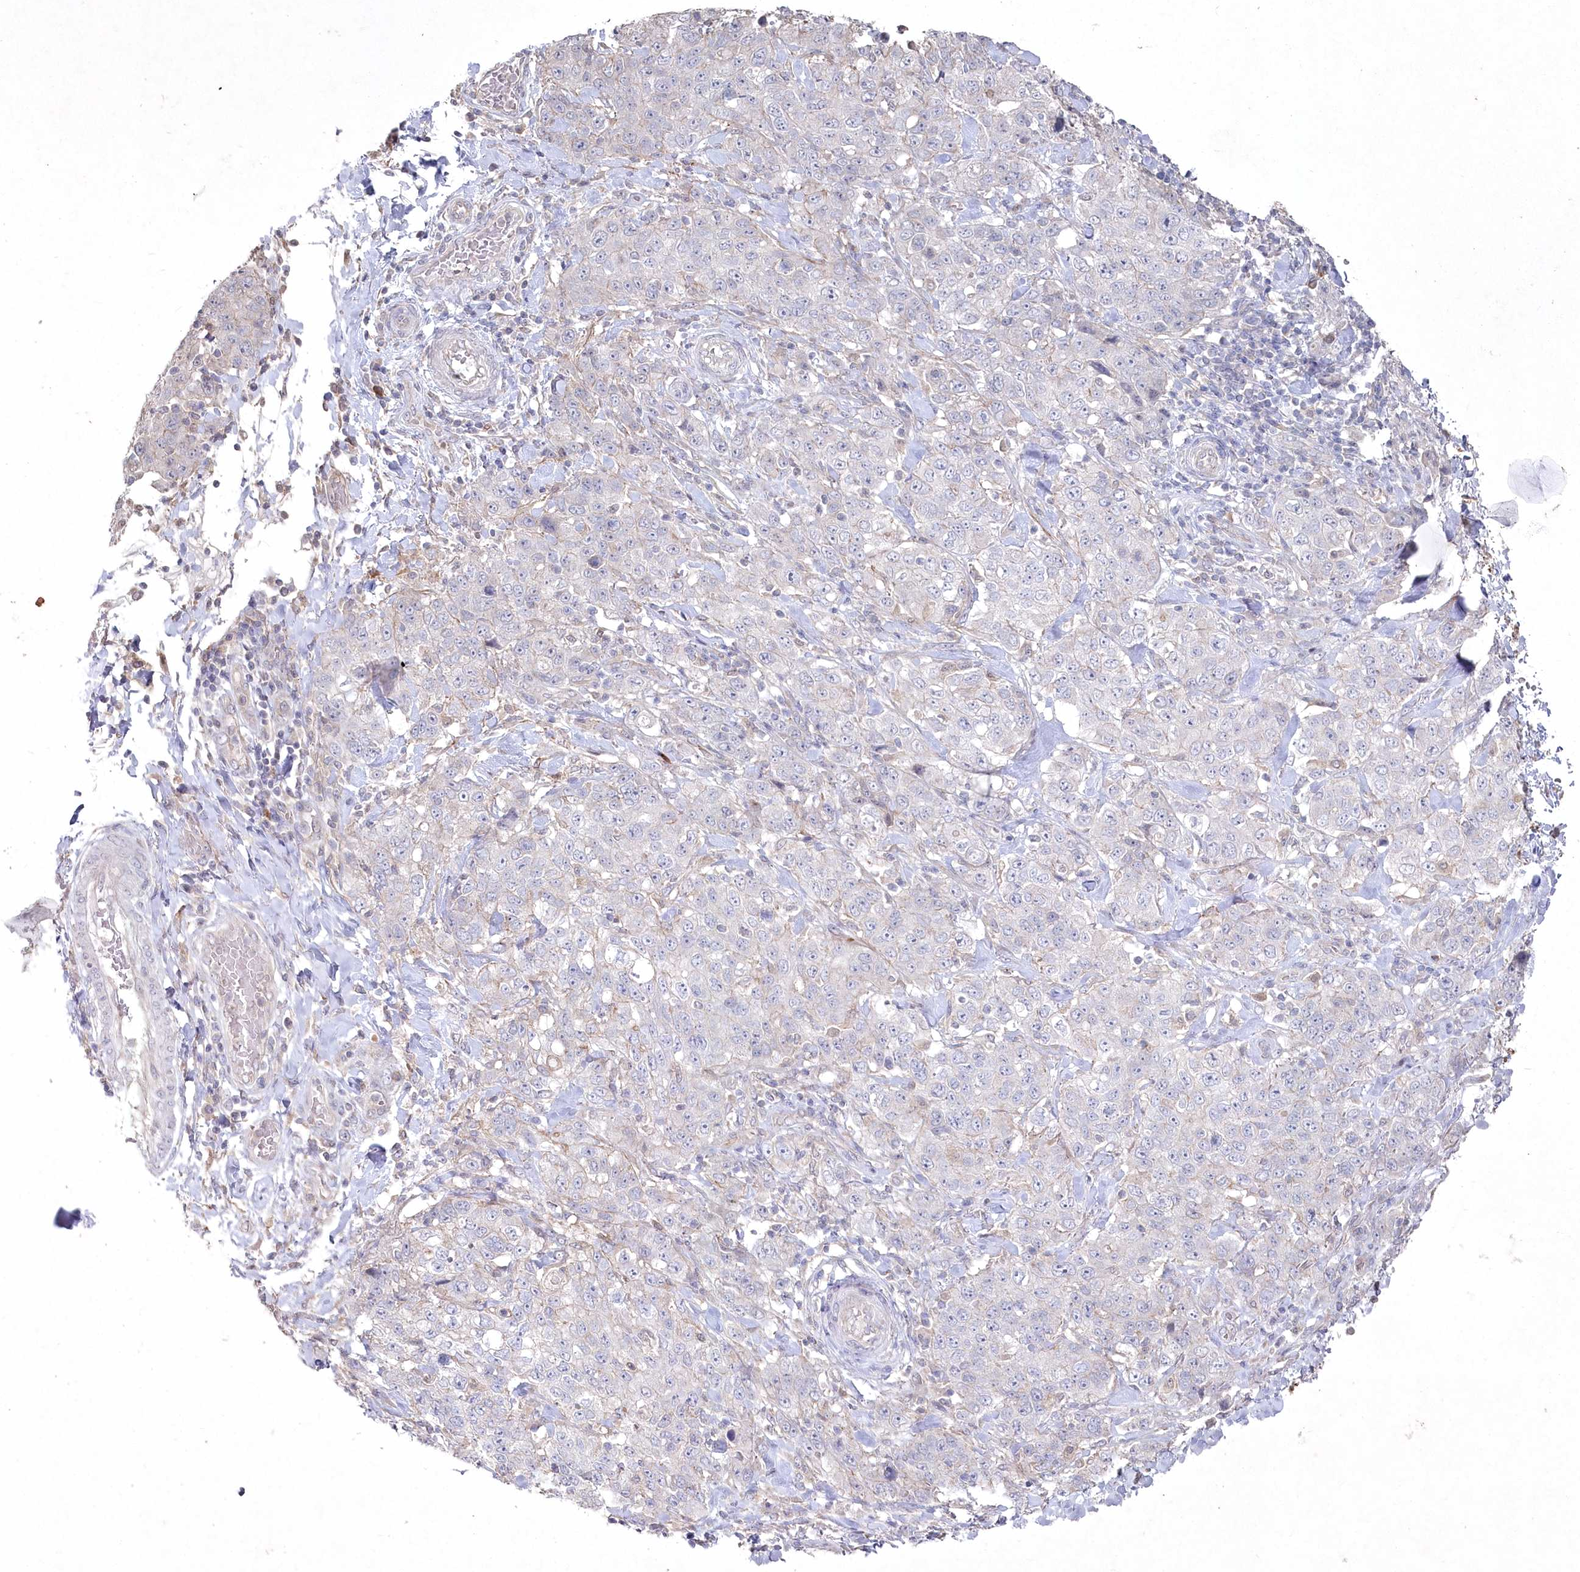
{"staining": {"intensity": "negative", "quantity": "none", "location": "none"}, "tissue": "stomach cancer", "cell_type": "Tumor cells", "image_type": "cancer", "snomed": [{"axis": "morphology", "description": "Adenocarcinoma, NOS"}, {"axis": "topography", "description": "Stomach"}], "caption": "An immunohistochemistry (IHC) histopathology image of stomach cancer (adenocarcinoma) is shown. There is no staining in tumor cells of stomach cancer (adenocarcinoma).", "gene": "TGFBRAP1", "patient": {"sex": "male", "age": 48}}